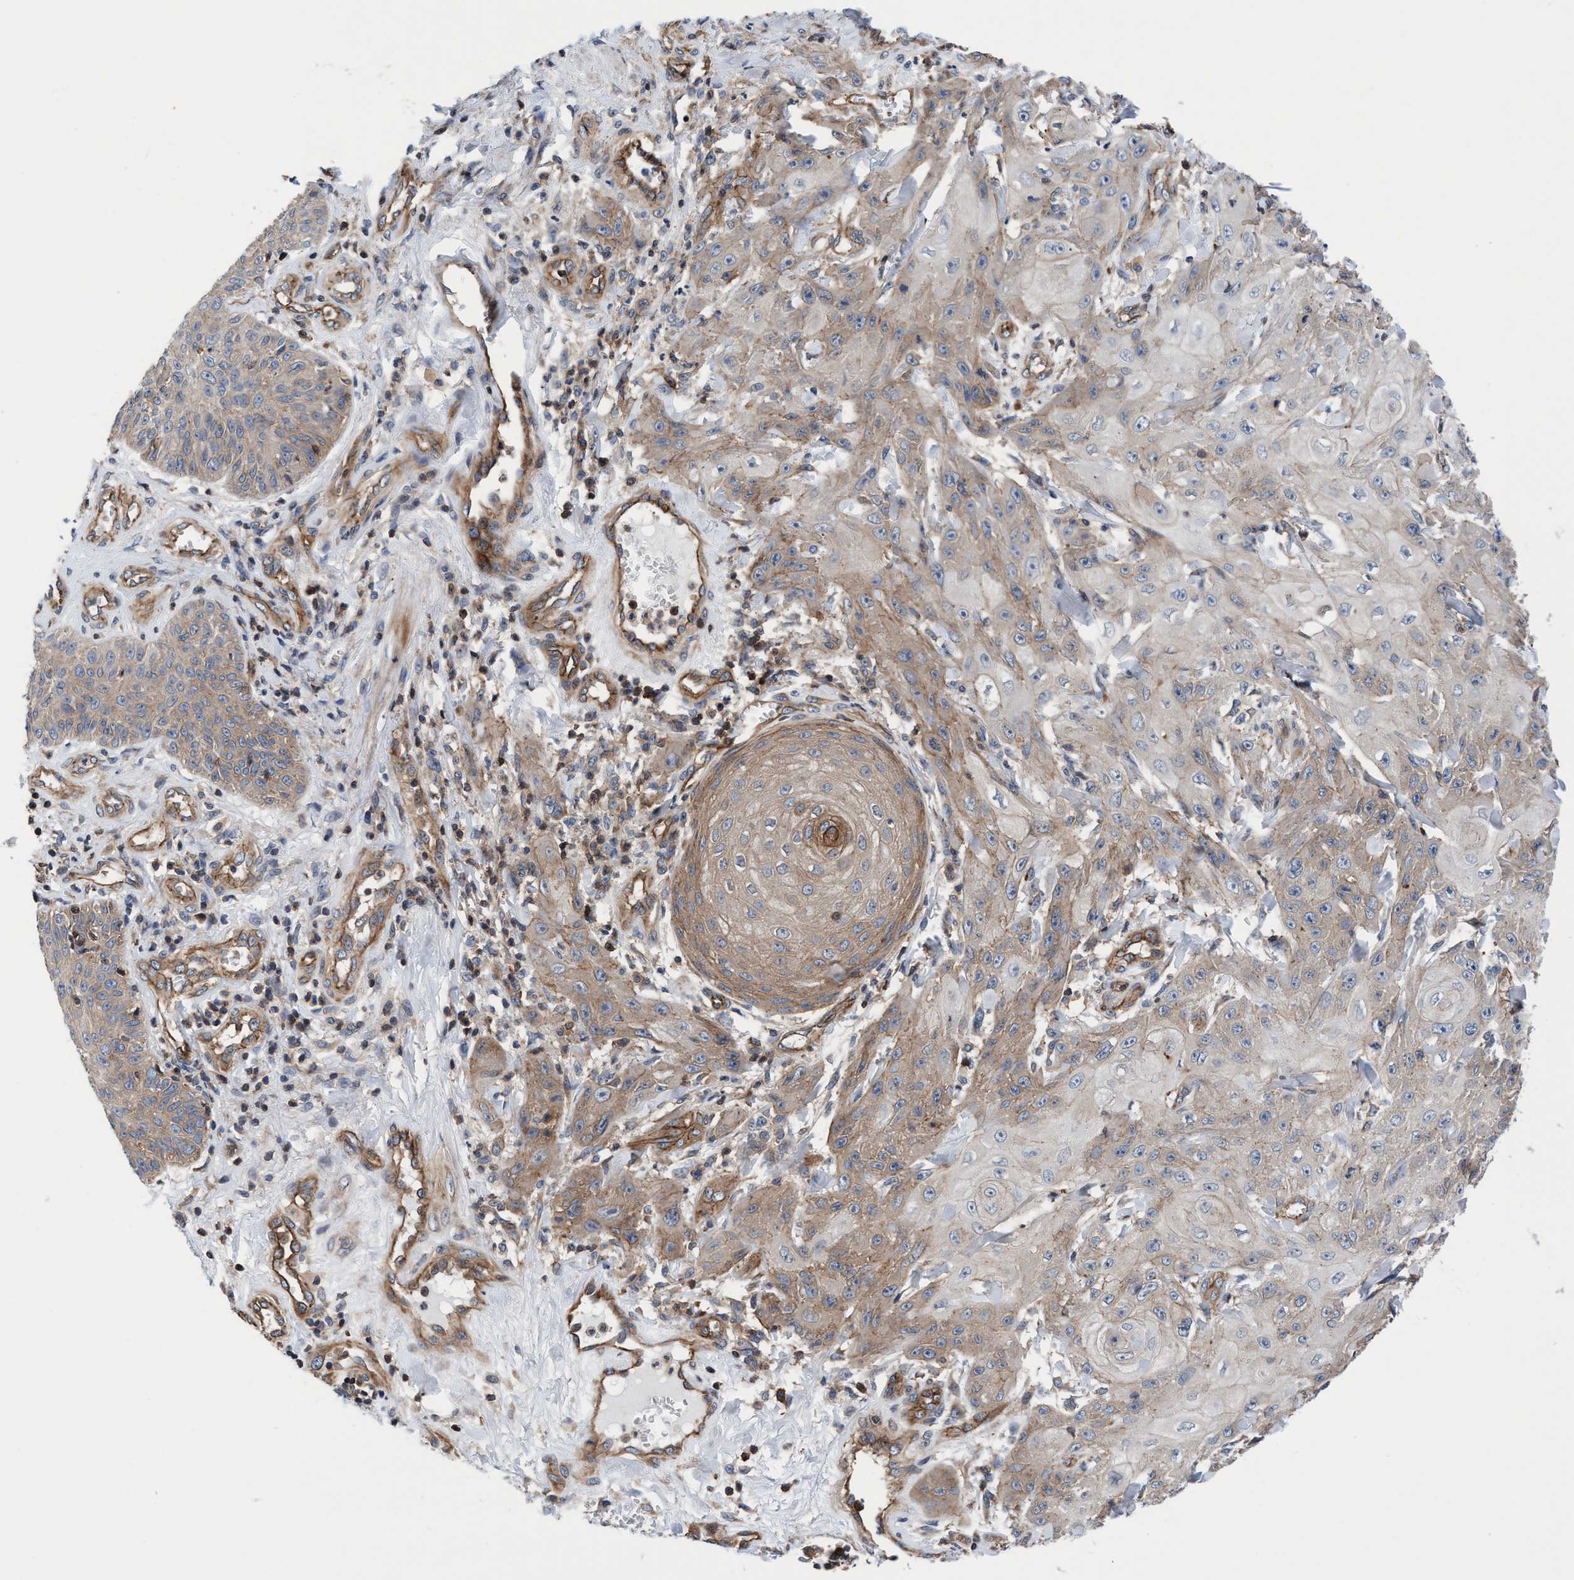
{"staining": {"intensity": "weak", "quantity": "25%-75%", "location": "cytoplasmic/membranous"}, "tissue": "skin cancer", "cell_type": "Tumor cells", "image_type": "cancer", "snomed": [{"axis": "morphology", "description": "Squamous cell carcinoma, NOS"}, {"axis": "topography", "description": "Skin"}], "caption": "The histopathology image shows a brown stain indicating the presence of a protein in the cytoplasmic/membranous of tumor cells in squamous cell carcinoma (skin).", "gene": "MCM3AP", "patient": {"sex": "male", "age": 74}}